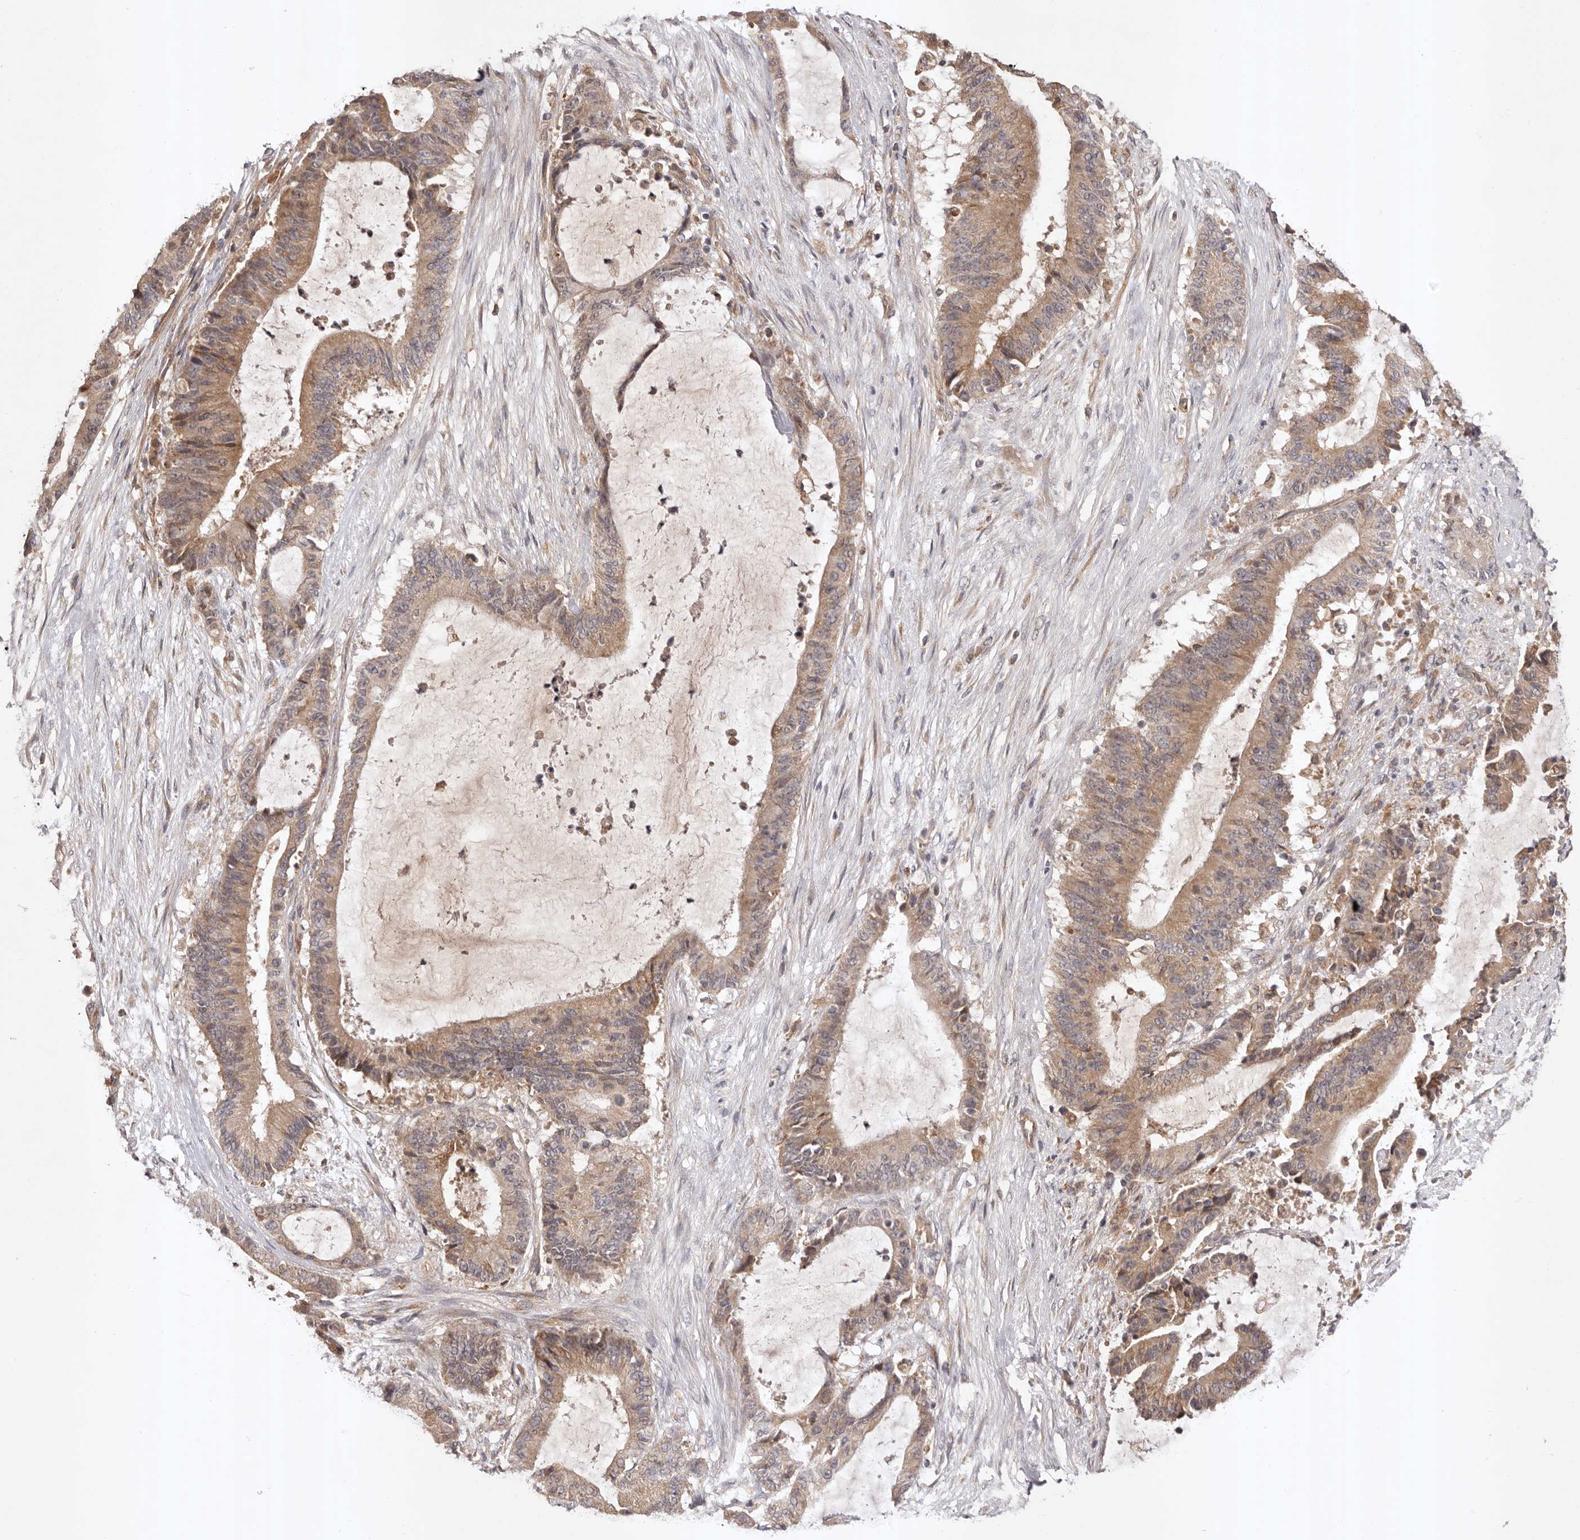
{"staining": {"intensity": "moderate", "quantity": ">75%", "location": "cytoplasmic/membranous"}, "tissue": "liver cancer", "cell_type": "Tumor cells", "image_type": "cancer", "snomed": [{"axis": "morphology", "description": "Normal tissue, NOS"}, {"axis": "morphology", "description": "Cholangiocarcinoma"}, {"axis": "topography", "description": "Liver"}, {"axis": "topography", "description": "Peripheral nerve tissue"}], "caption": "Cholangiocarcinoma (liver) stained with DAB IHC demonstrates medium levels of moderate cytoplasmic/membranous expression in about >75% of tumor cells.", "gene": "UBR2", "patient": {"sex": "female", "age": 73}}